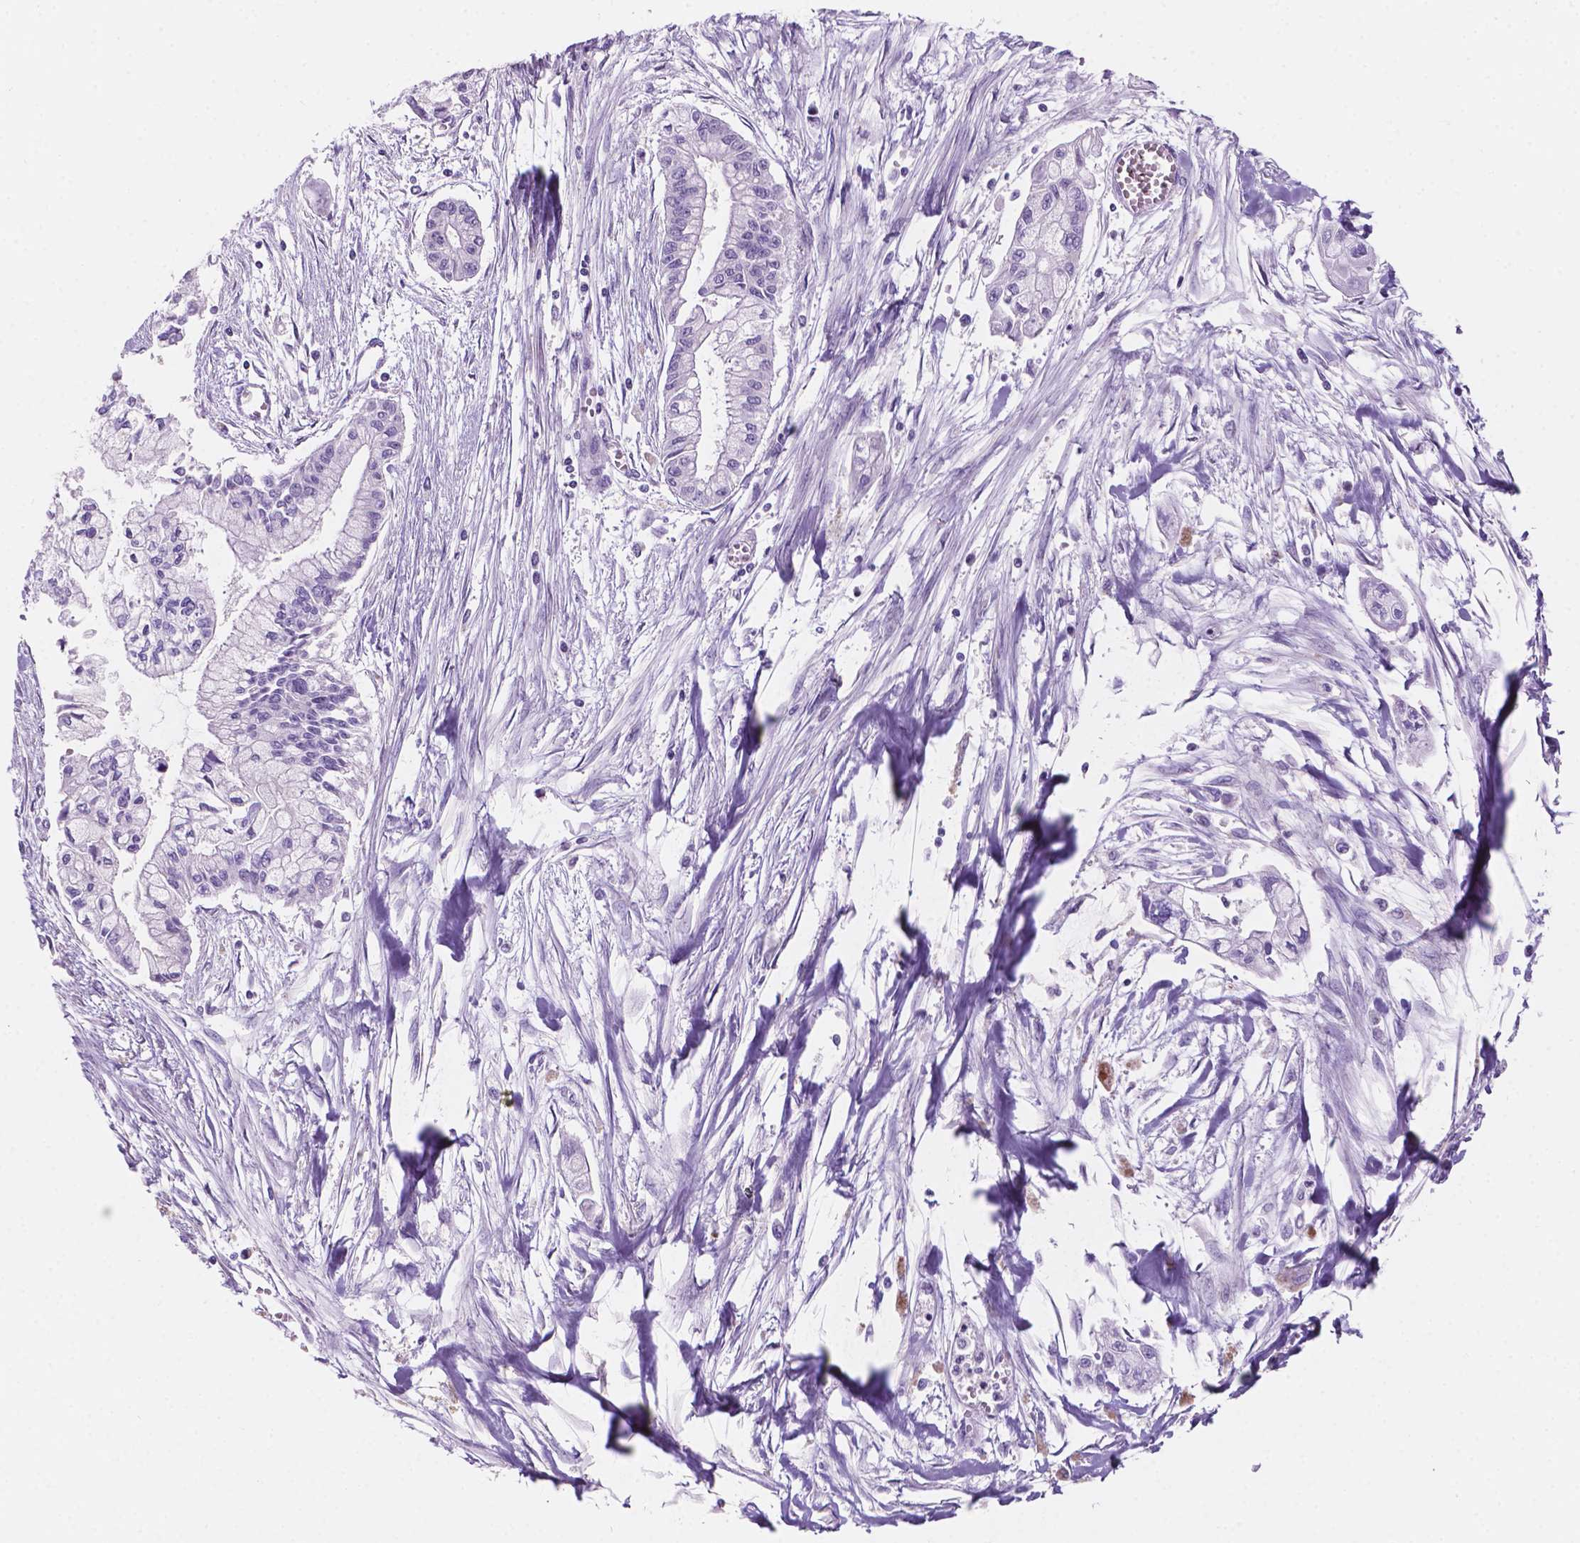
{"staining": {"intensity": "negative", "quantity": "none", "location": "none"}, "tissue": "pancreatic cancer", "cell_type": "Tumor cells", "image_type": "cancer", "snomed": [{"axis": "morphology", "description": "Adenocarcinoma, NOS"}, {"axis": "topography", "description": "Pancreas"}], "caption": "Pancreatic cancer (adenocarcinoma) was stained to show a protein in brown. There is no significant expression in tumor cells.", "gene": "SBSN", "patient": {"sex": "male", "age": 54}}